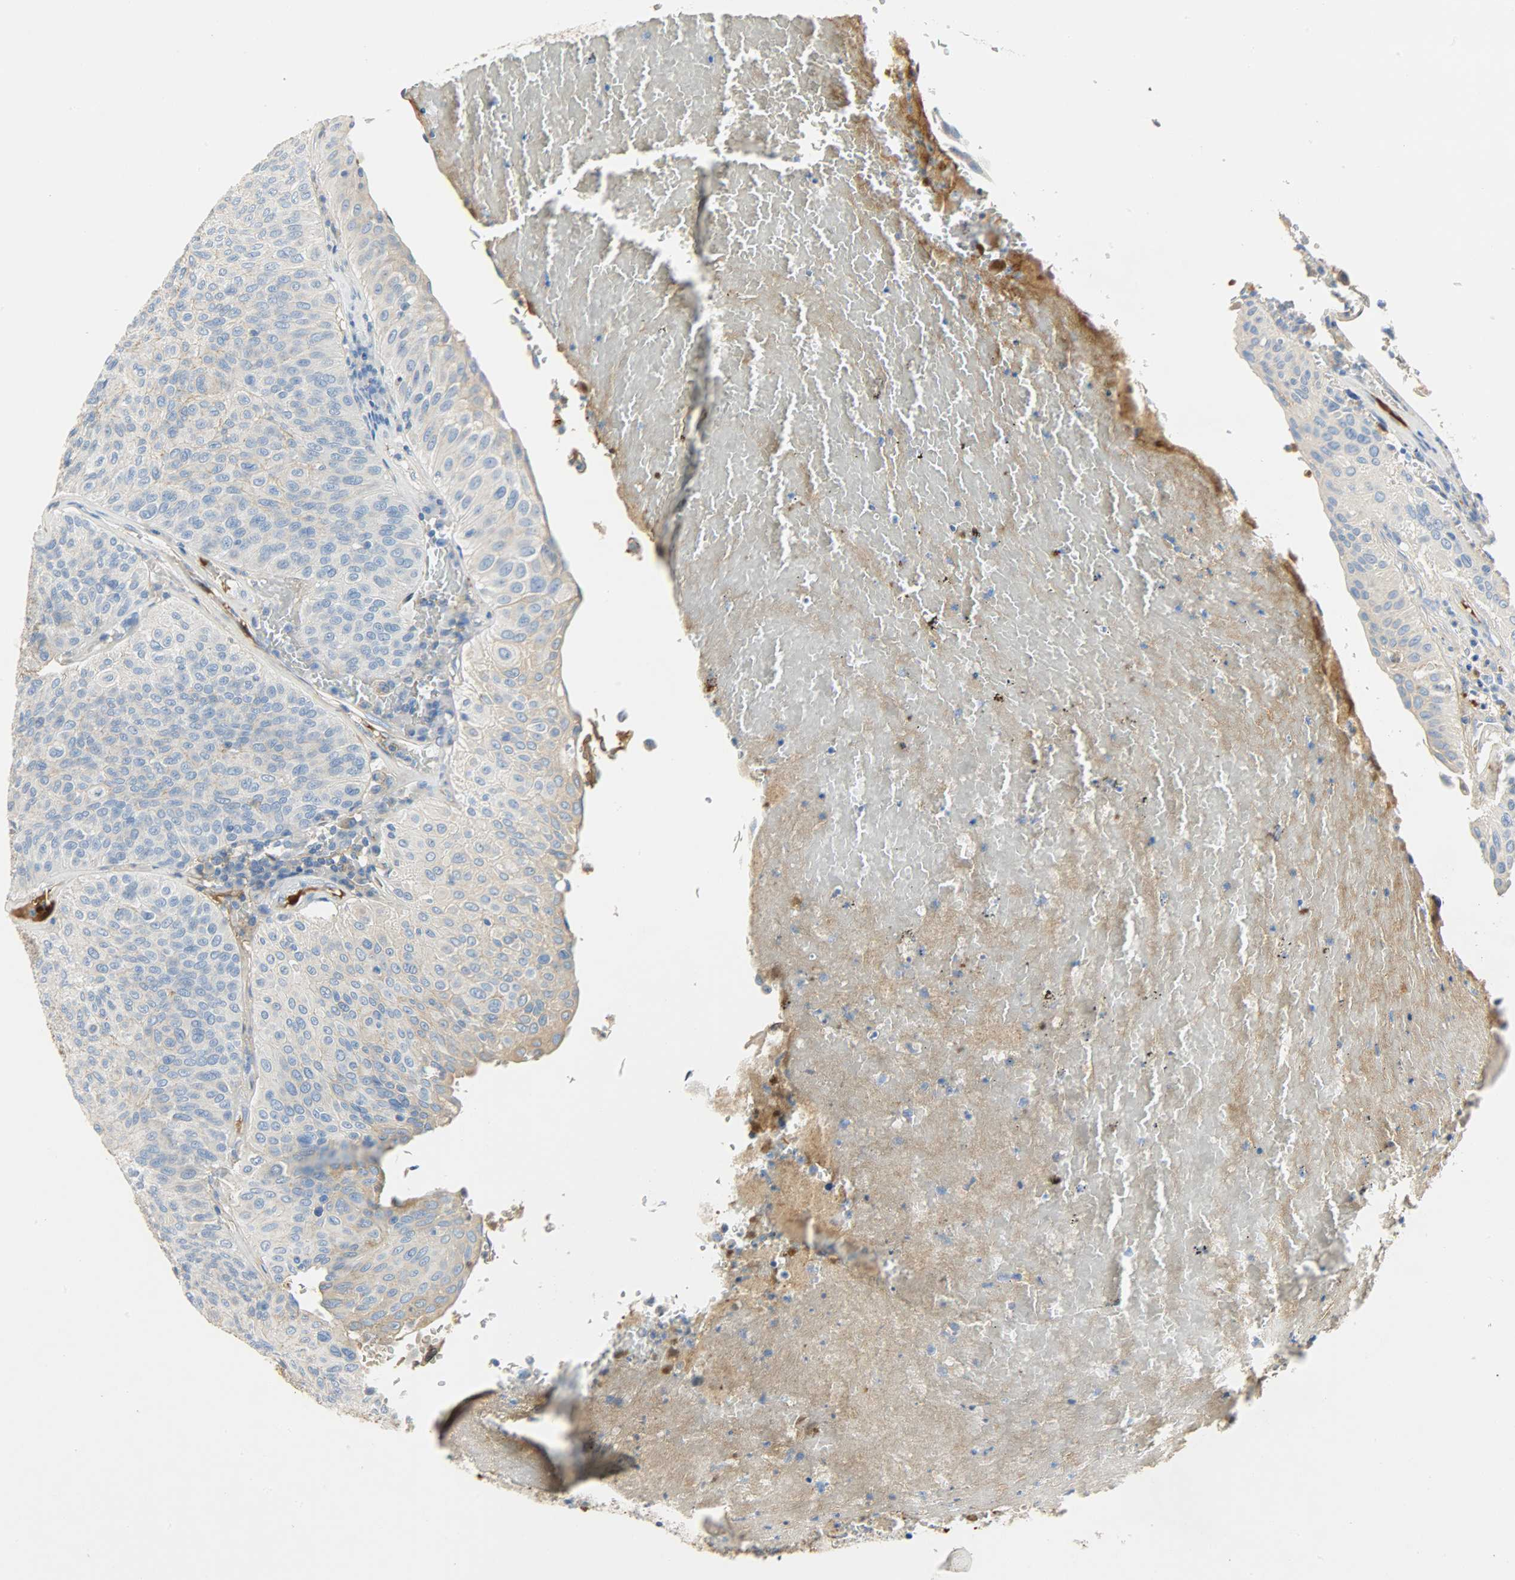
{"staining": {"intensity": "weak", "quantity": ">75%", "location": "cytoplasmic/membranous"}, "tissue": "urothelial cancer", "cell_type": "Tumor cells", "image_type": "cancer", "snomed": [{"axis": "morphology", "description": "Urothelial carcinoma, High grade"}, {"axis": "topography", "description": "Urinary bladder"}], "caption": "This is an image of immunohistochemistry (IHC) staining of urothelial cancer, which shows weak positivity in the cytoplasmic/membranous of tumor cells.", "gene": "CRP", "patient": {"sex": "male", "age": 66}}